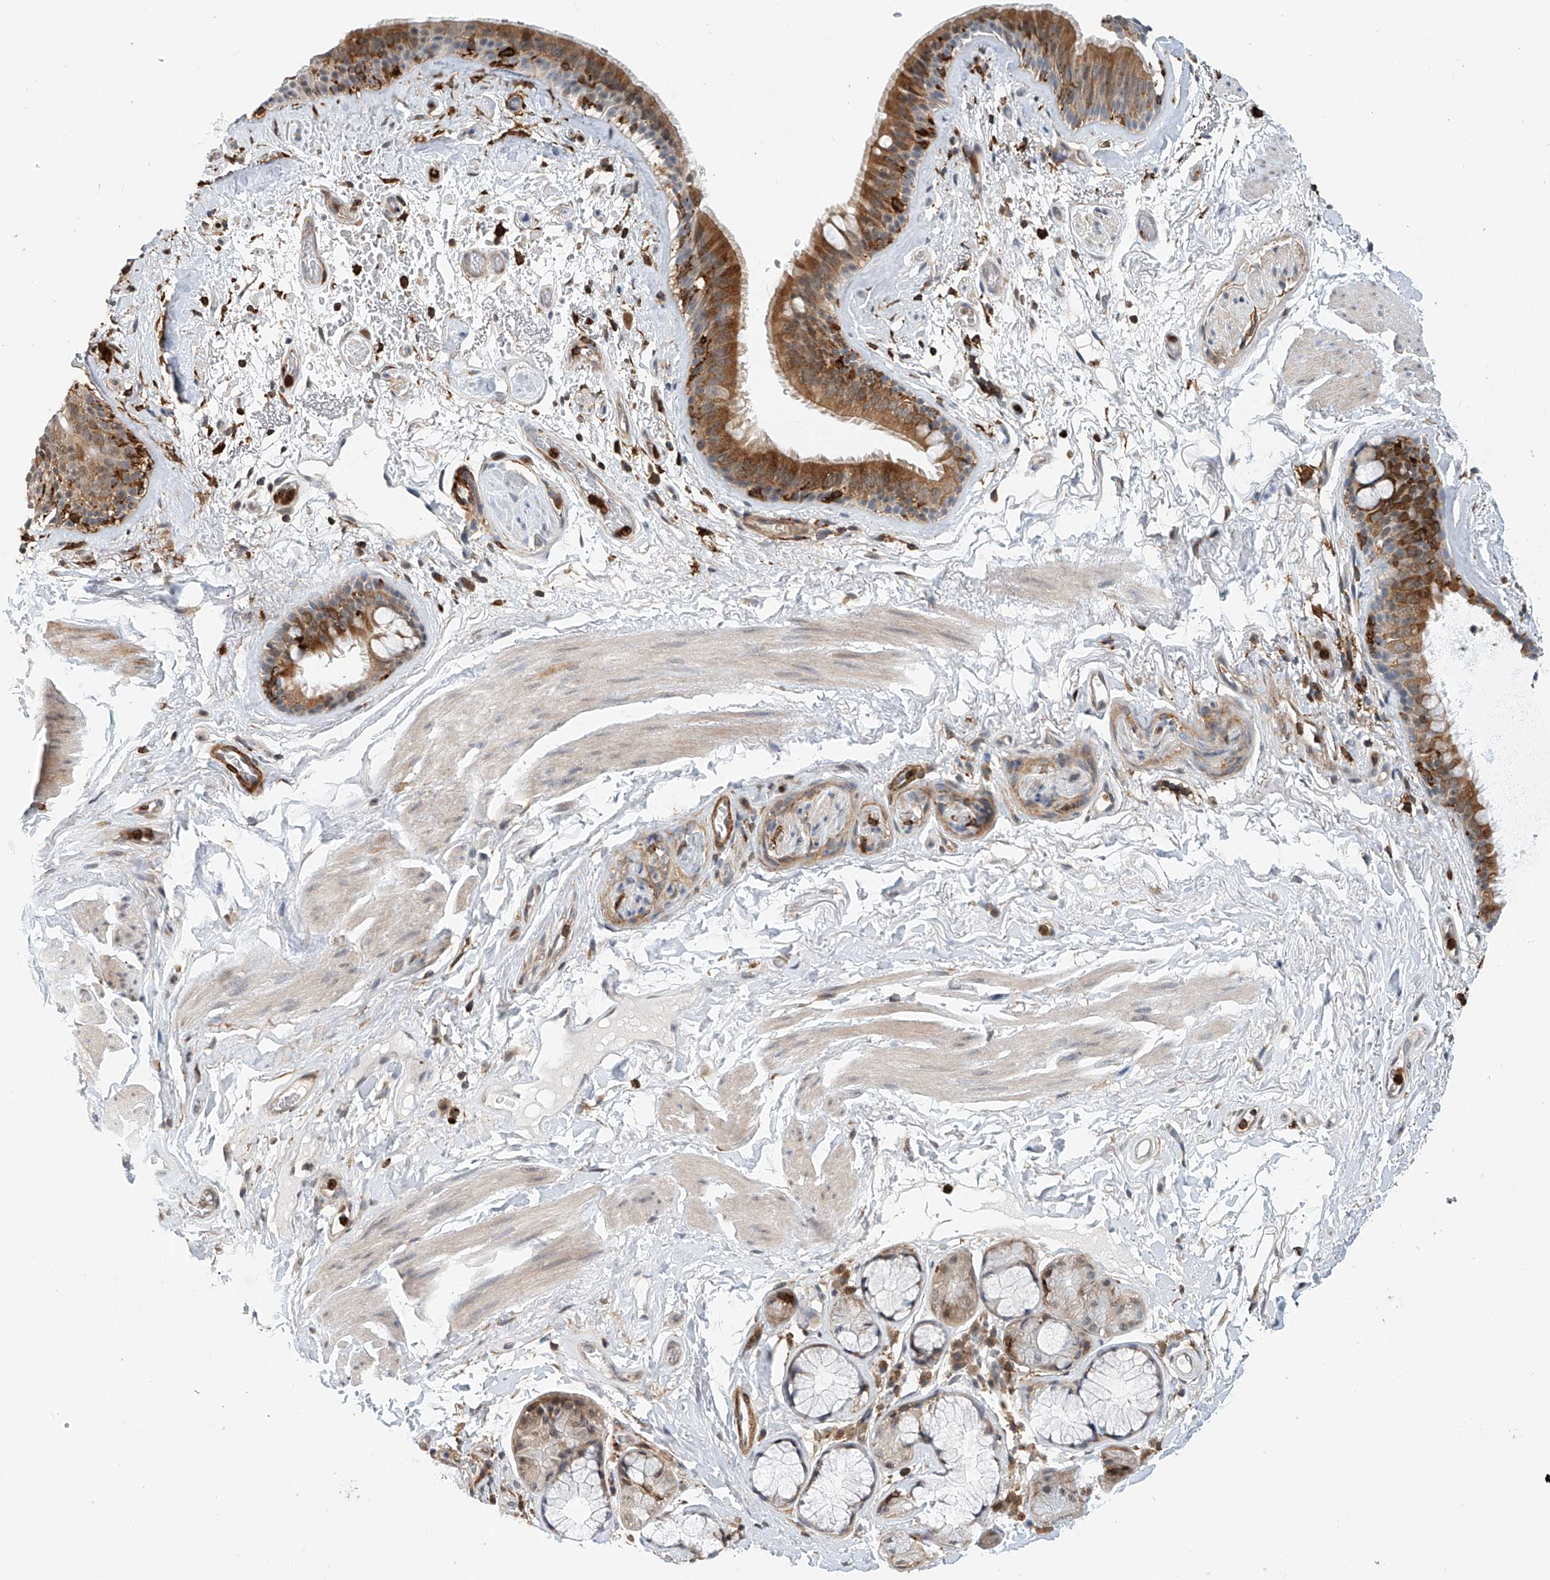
{"staining": {"intensity": "strong", "quantity": ">75%", "location": "cytoplasmic/membranous"}, "tissue": "bronchus", "cell_type": "Respiratory epithelial cells", "image_type": "normal", "snomed": [{"axis": "morphology", "description": "Normal tissue, NOS"}, {"axis": "topography", "description": "Cartilage tissue"}], "caption": "Protein positivity by immunohistochemistry (IHC) shows strong cytoplasmic/membranous positivity in about >75% of respiratory epithelial cells in unremarkable bronchus.", "gene": "MICAL1", "patient": {"sex": "female", "age": 63}}